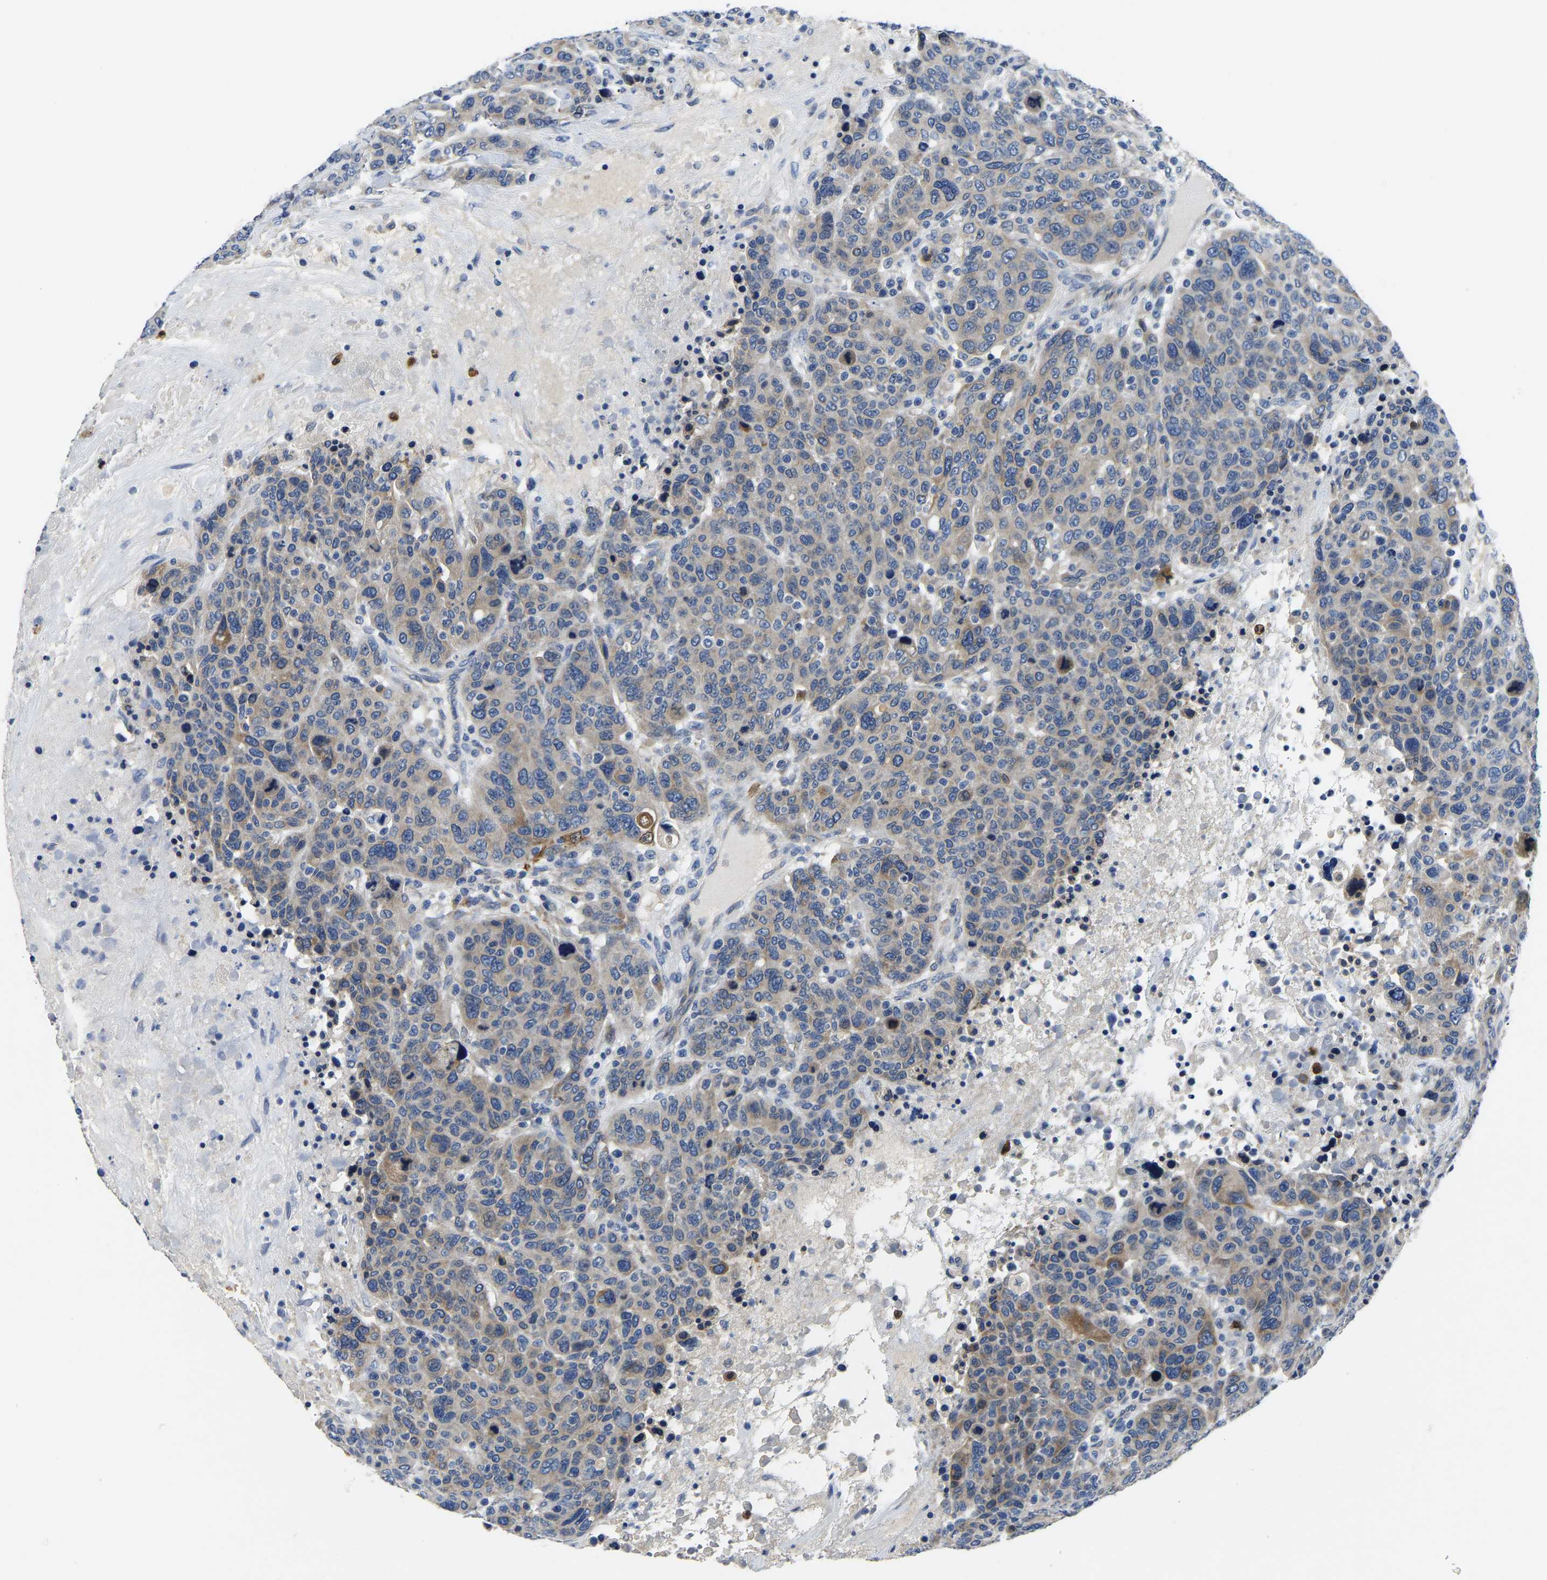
{"staining": {"intensity": "weak", "quantity": "<25%", "location": "cytoplasmic/membranous"}, "tissue": "breast cancer", "cell_type": "Tumor cells", "image_type": "cancer", "snomed": [{"axis": "morphology", "description": "Duct carcinoma"}, {"axis": "topography", "description": "Breast"}], "caption": "DAB (3,3'-diaminobenzidine) immunohistochemical staining of breast invasive ductal carcinoma exhibits no significant staining in tumor cells.", "gene": "TOR1B", "patient": {"sex": "female", "age": 37}}